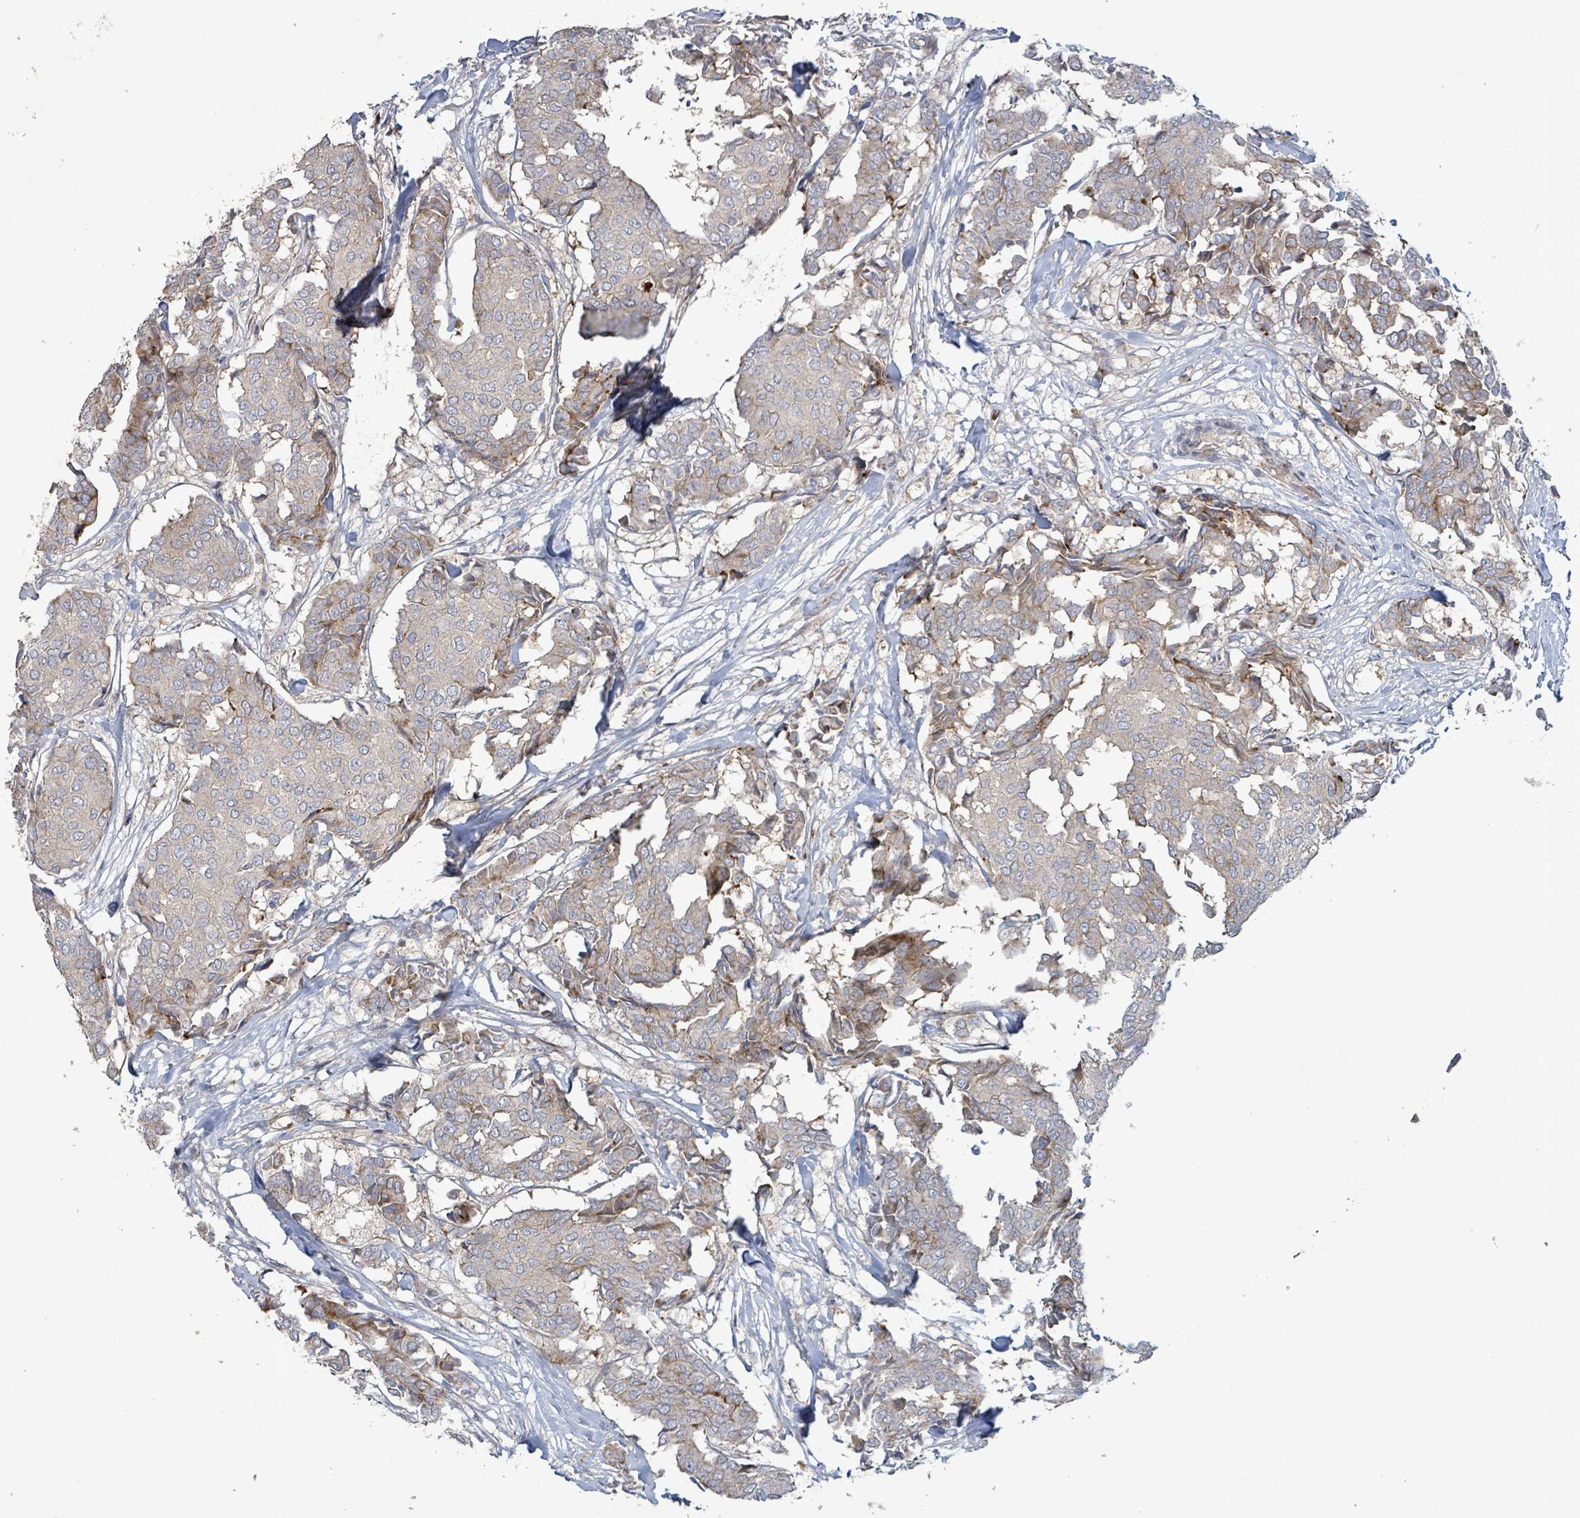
{"staining": {"intensity": "weak", "quantity": "25%-75%", "location": "cytoplasmic/membranous"}, "tissue": "breast cancer", "cell_type": "Tumor cells", "image_type": "cancer", "snomed": [{"axis": "morphology", "description": "Duct carcinoma"}, {"axis": "topography", "description": "Breast"}], "caption": "Weak cytoplasmic/membranous positivity for a protein is seen in about 25%-75% of tumor cells of intraductal carcinoma (breast) using IHC.", "gene": "LILRA4", "patient": {"sex": "female", "age": 75}}